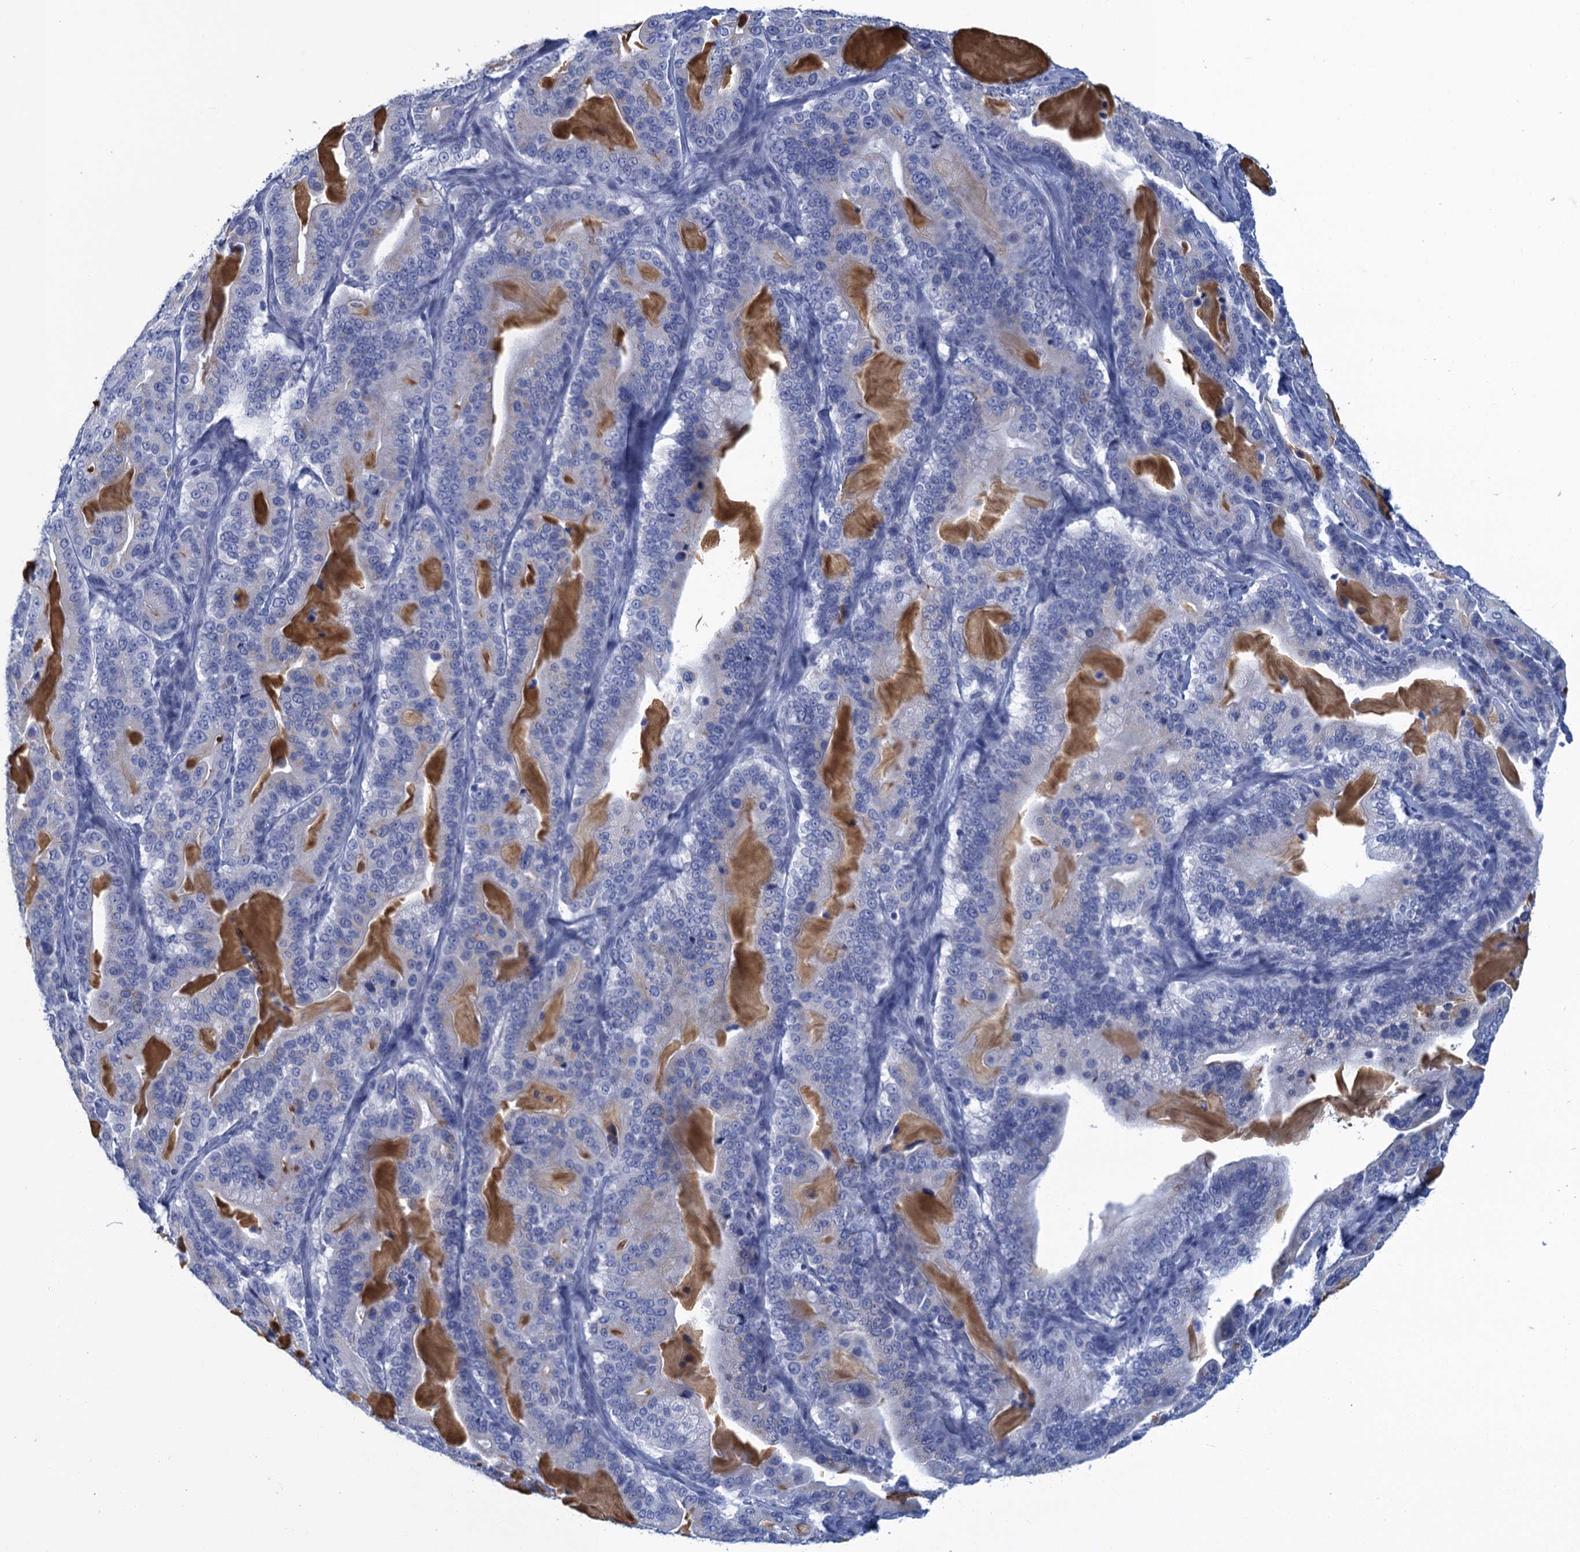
{"staining": {"intensity": "strong", "quantity": "<25%", "location": "cytoplasmic/membranous"}, "tissue": "pancreatic cancer", "cell_type": "Tumor cells", "image_type": "cancer", "snomed": [{"axis": "morphology", "description": "Adenocarcinoma, NOS"}, {"axis": "topography", "description": "Pancreas"}], "caption": "Immunohistochemistry histopathology image of neoplastic tissue: human pancreatic cancer stained using immunohistochemistry (IHC) shows medium levels of strong protein expression localized specifically in the cytoplasmic/membranous of tumor cells, appearing as a cytoplasmic/membranous brown color.", "gene": "SCEL", "patient": {"sex": "male", "age": 63}}